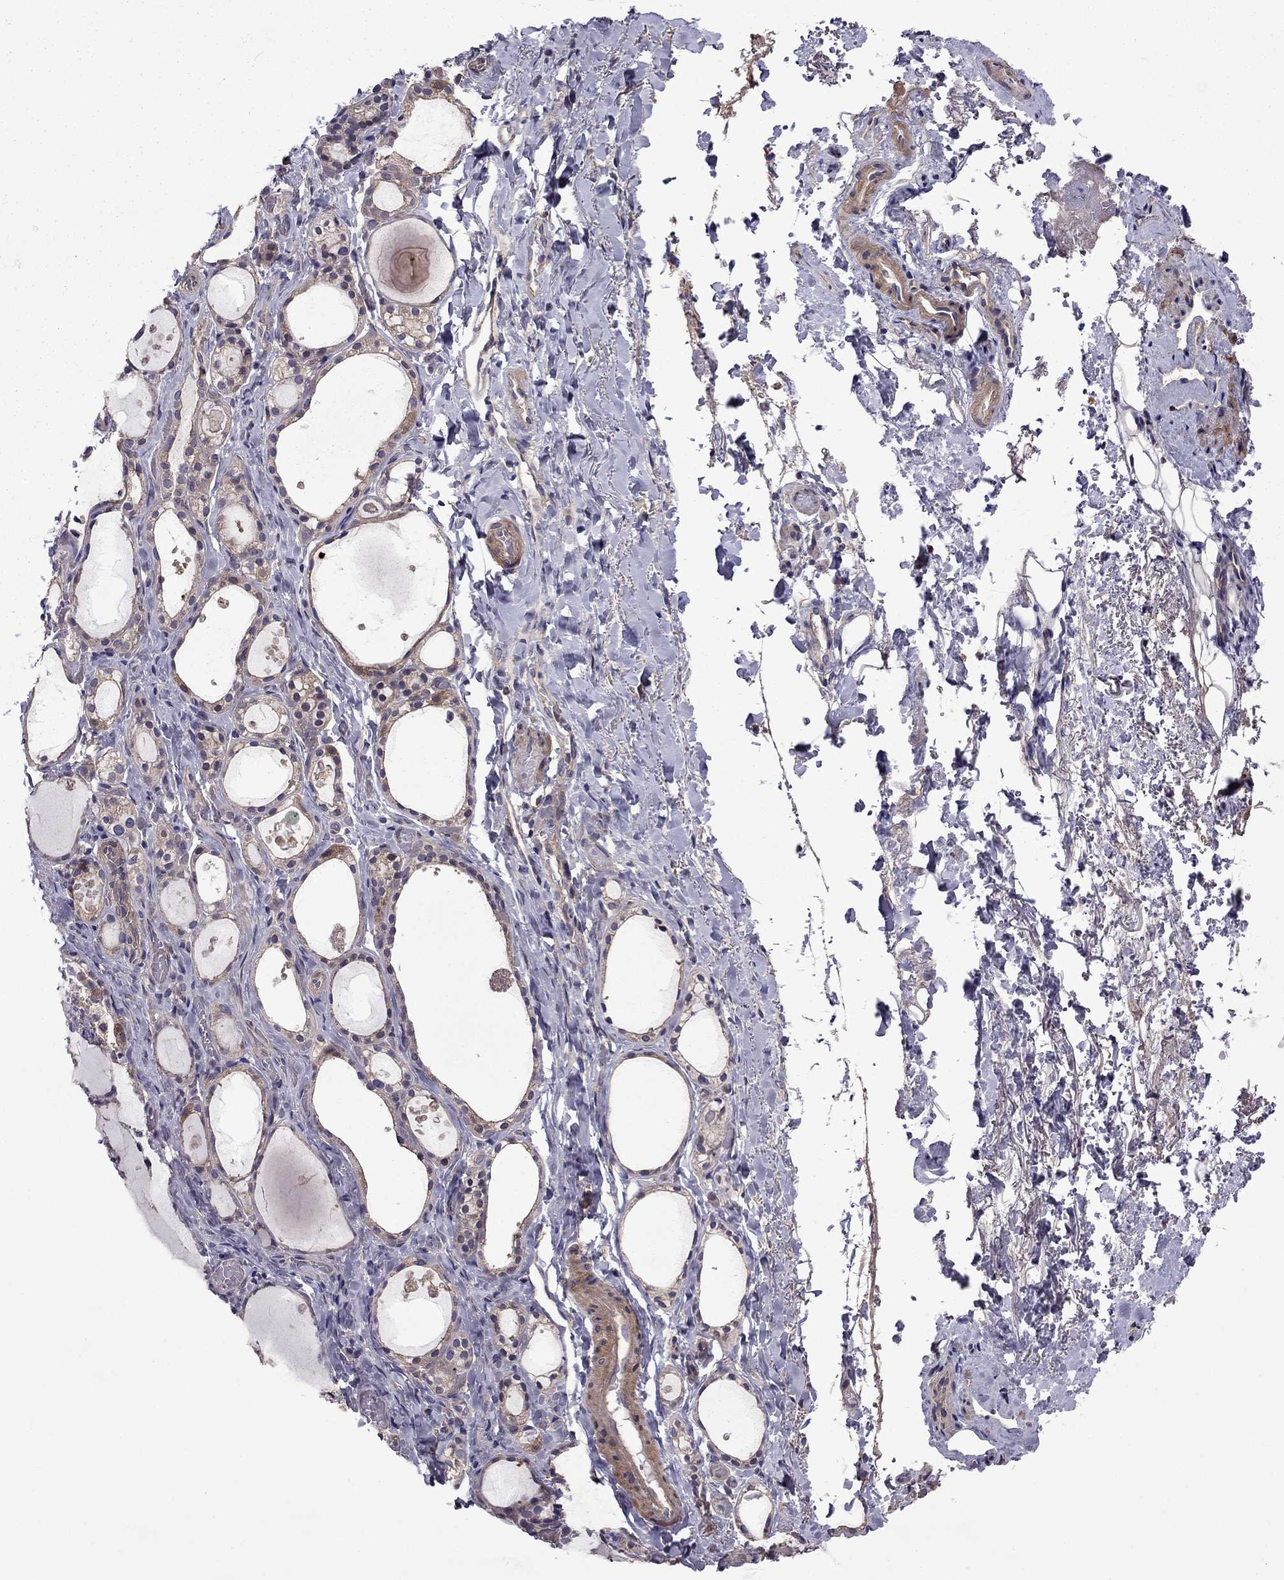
{"staining": {"intensity": "weak", "quantity": ">75%", "location": "cytoplasmic/membranous"}, "tissue": "thyroid gland", "cell_type": "Glandular cells", "image_type": "normal", "snomed": [{"axis": "morphology", "description": "Normal tissue, NOS"}, {"axis": "topography", "description": "Thyroid gland"}], "caption": "An image of human thyroid gland stained for a protein reveals weak cytoplasmic/membranous brown staining in glandular cells. The protein of interest is stained brown, and the nuclei are stained in blue (DAB IHC with brightfield microscopy, high magnification).", "gene": "ITGB1", "patient": {"sex": "male", "age": 68}}